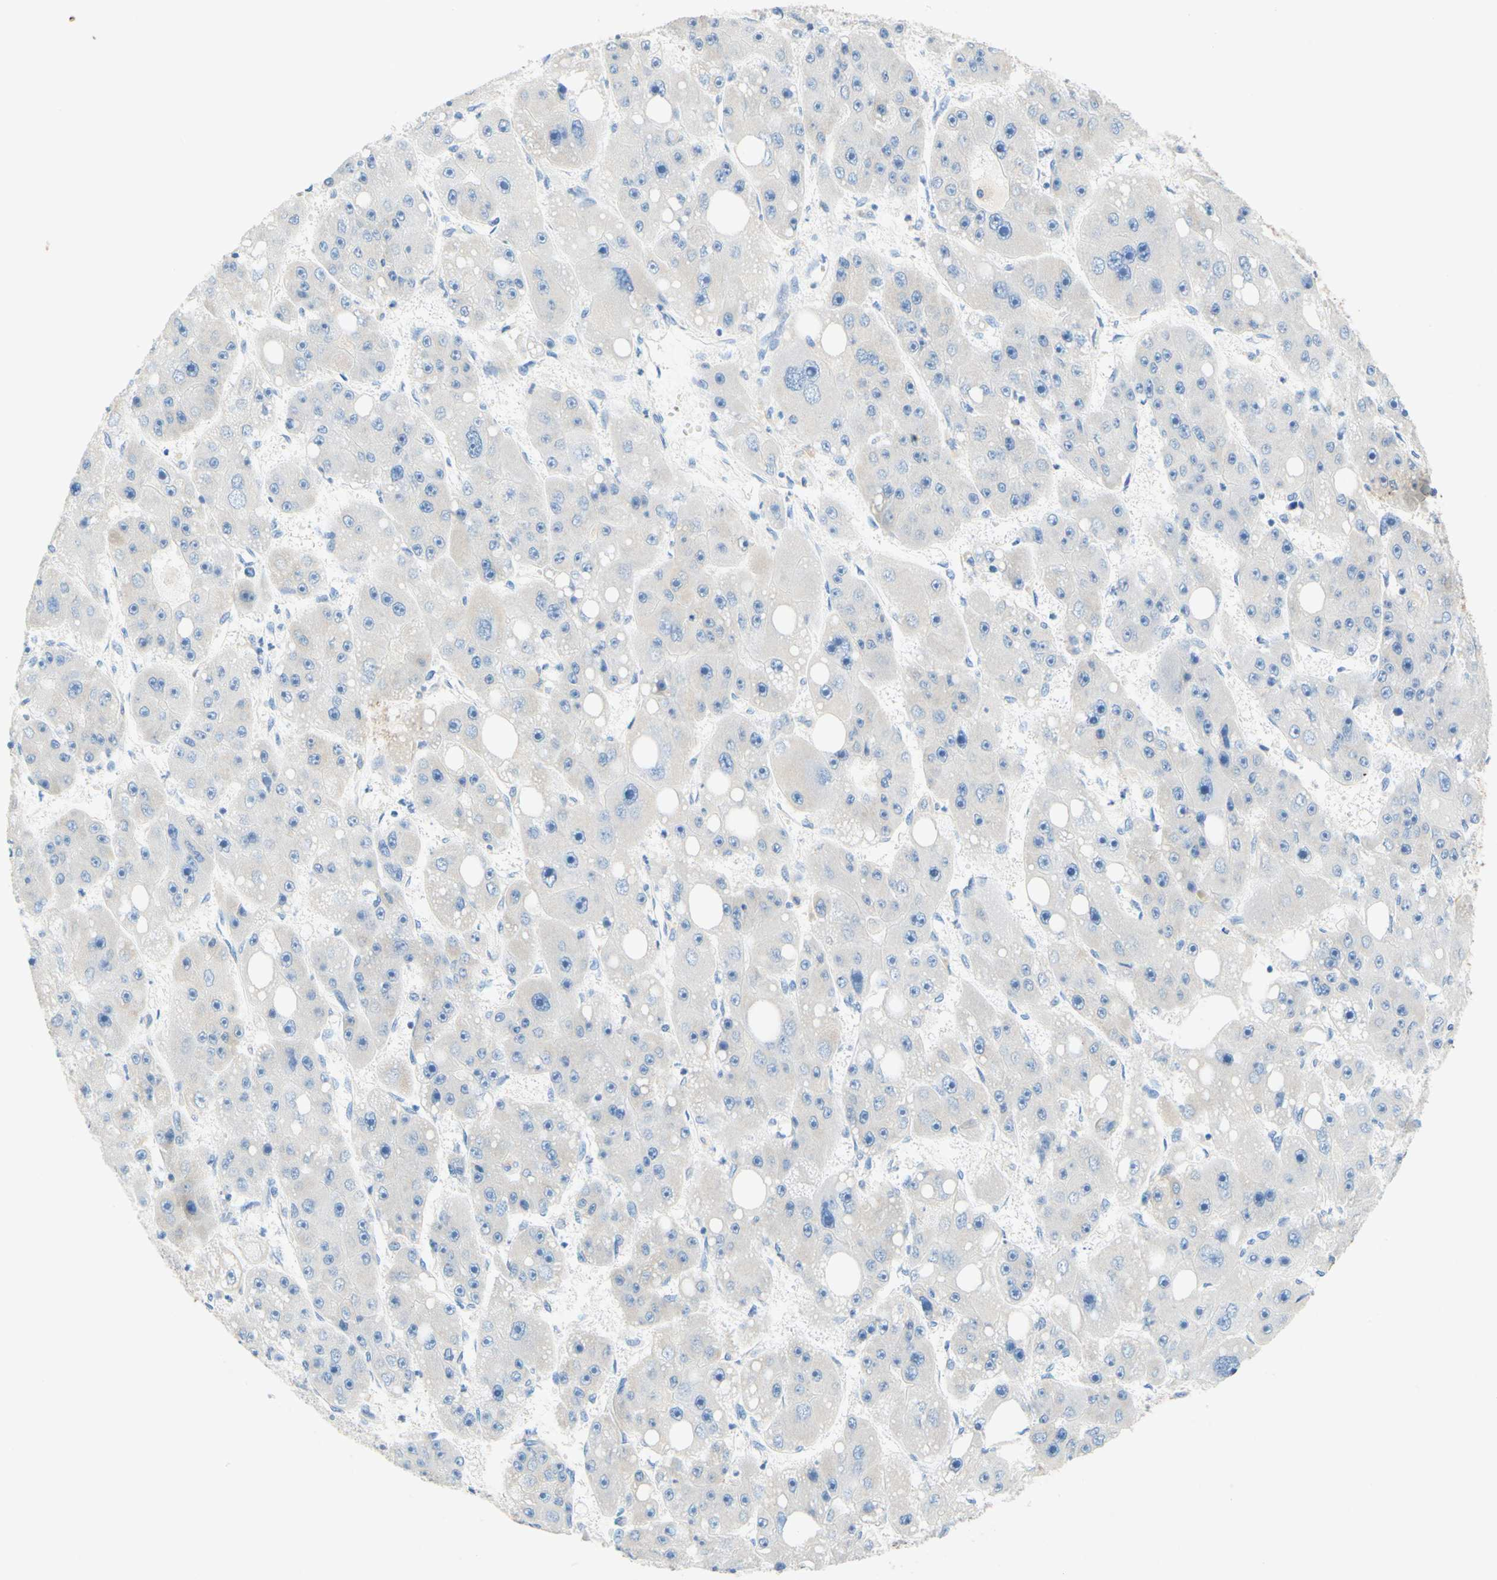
{"staining": {"intensity": "negative", "quantity": "none", "location": "none"}, "tissue": "liver cancer", "cell_type": "Tumor cells", "image_type": "cancer", "snomed": [{"axis": "morphology", "description": "Carcinoma, Hepatocellular, NOS"}, {"axis": "topography", "description": "Liver"}], "caption": "DAB (3,3'-diaminobenzidine) immunohistochemical staining of hepatocellular carcinoma (liver) exhibits no significant staining in tumor cells.", "gene": "SLC46A1", "patient": {"sex": "female", "age": 61}}